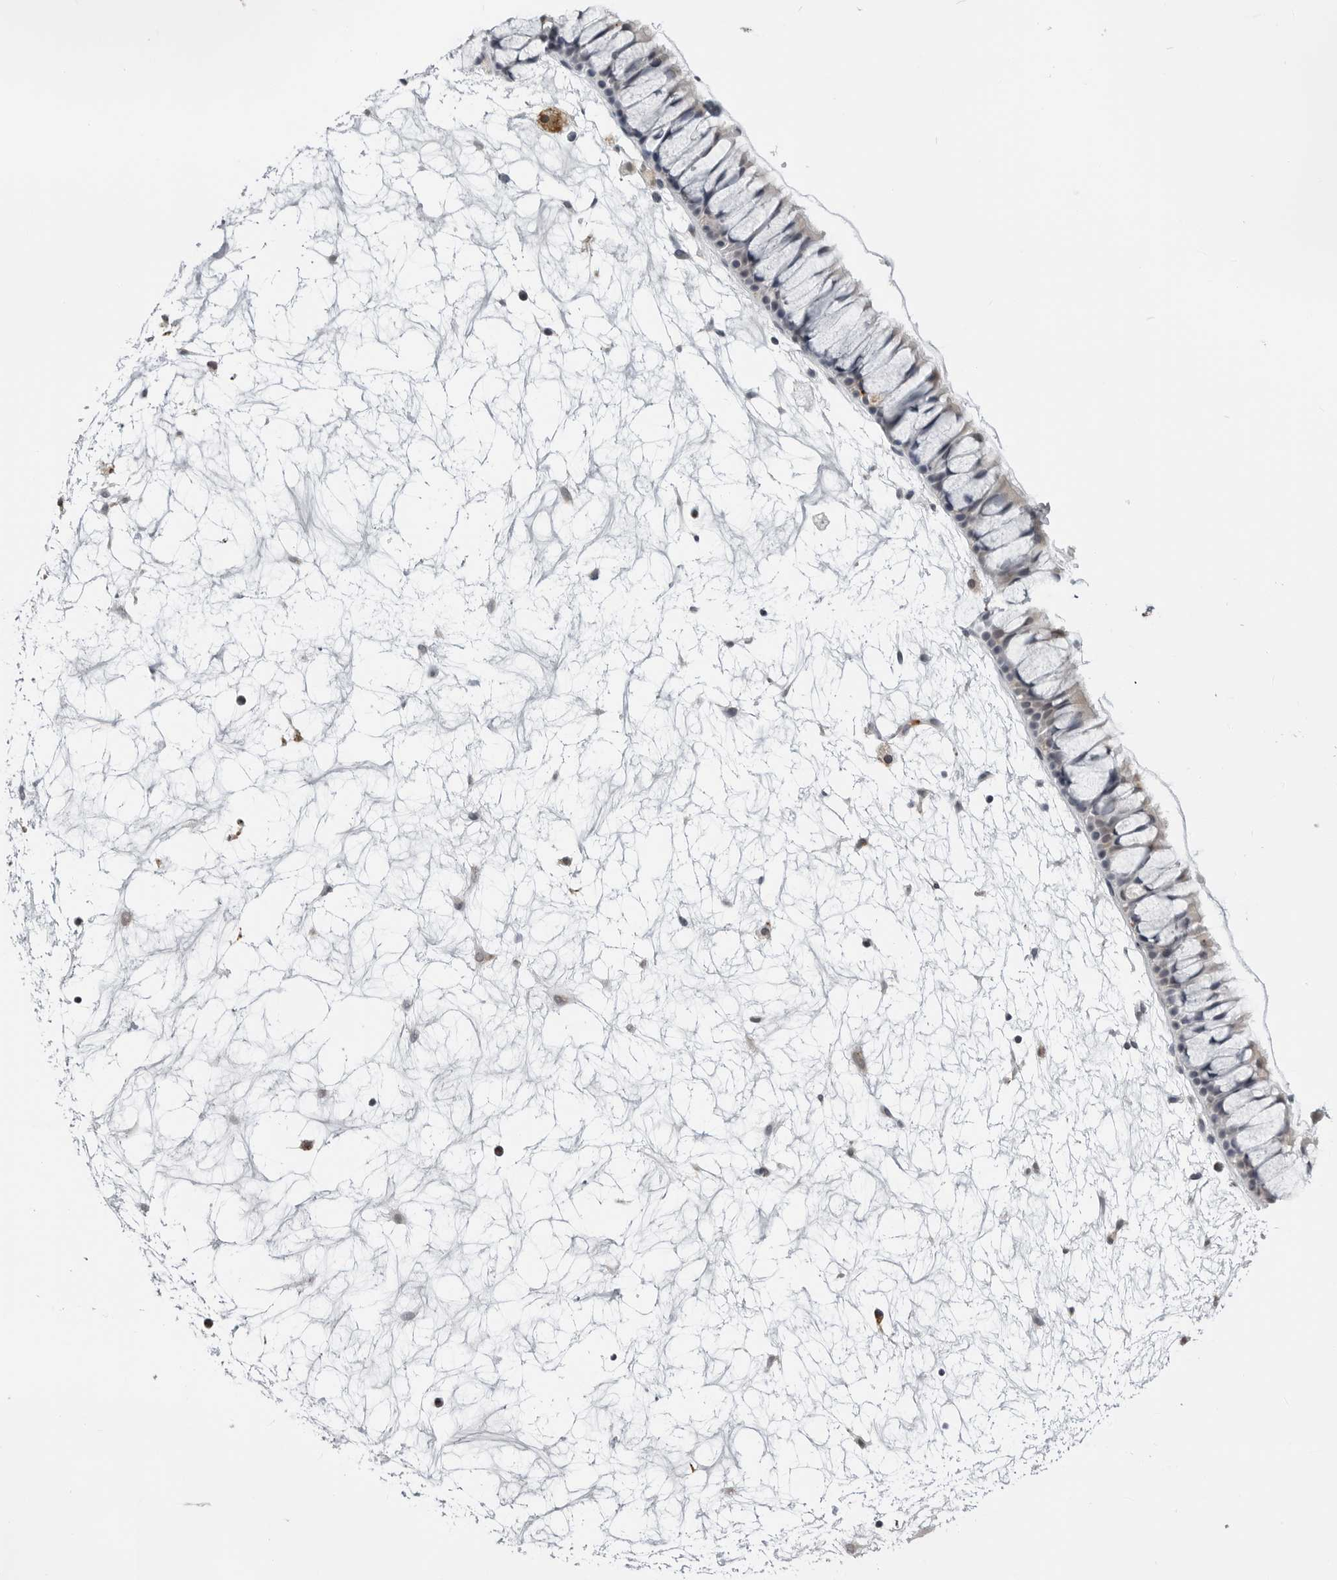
{"staining": {"intensity": "negative", "quantity": "none", "location": "none"}, "tissue": "nasopharynx", "cell_type": "Respiratory epithelial cells", "image_type": "normal", "snomed": [{"axis": "morphology", "description": "Normal tissue, NOS"}, {"axis": "topography", "description": "Nasopharynx"}], "caption": "Protein analysis of unremarkable nasopharynx displays no significant expression in respiratory epithelial cells. (DAB (3,3'-diaminobenzidine) immunohistochemistry (IHC), high magnification).", "gene": "CXCR5", "patient": {"sex": "male", "age": 64}}